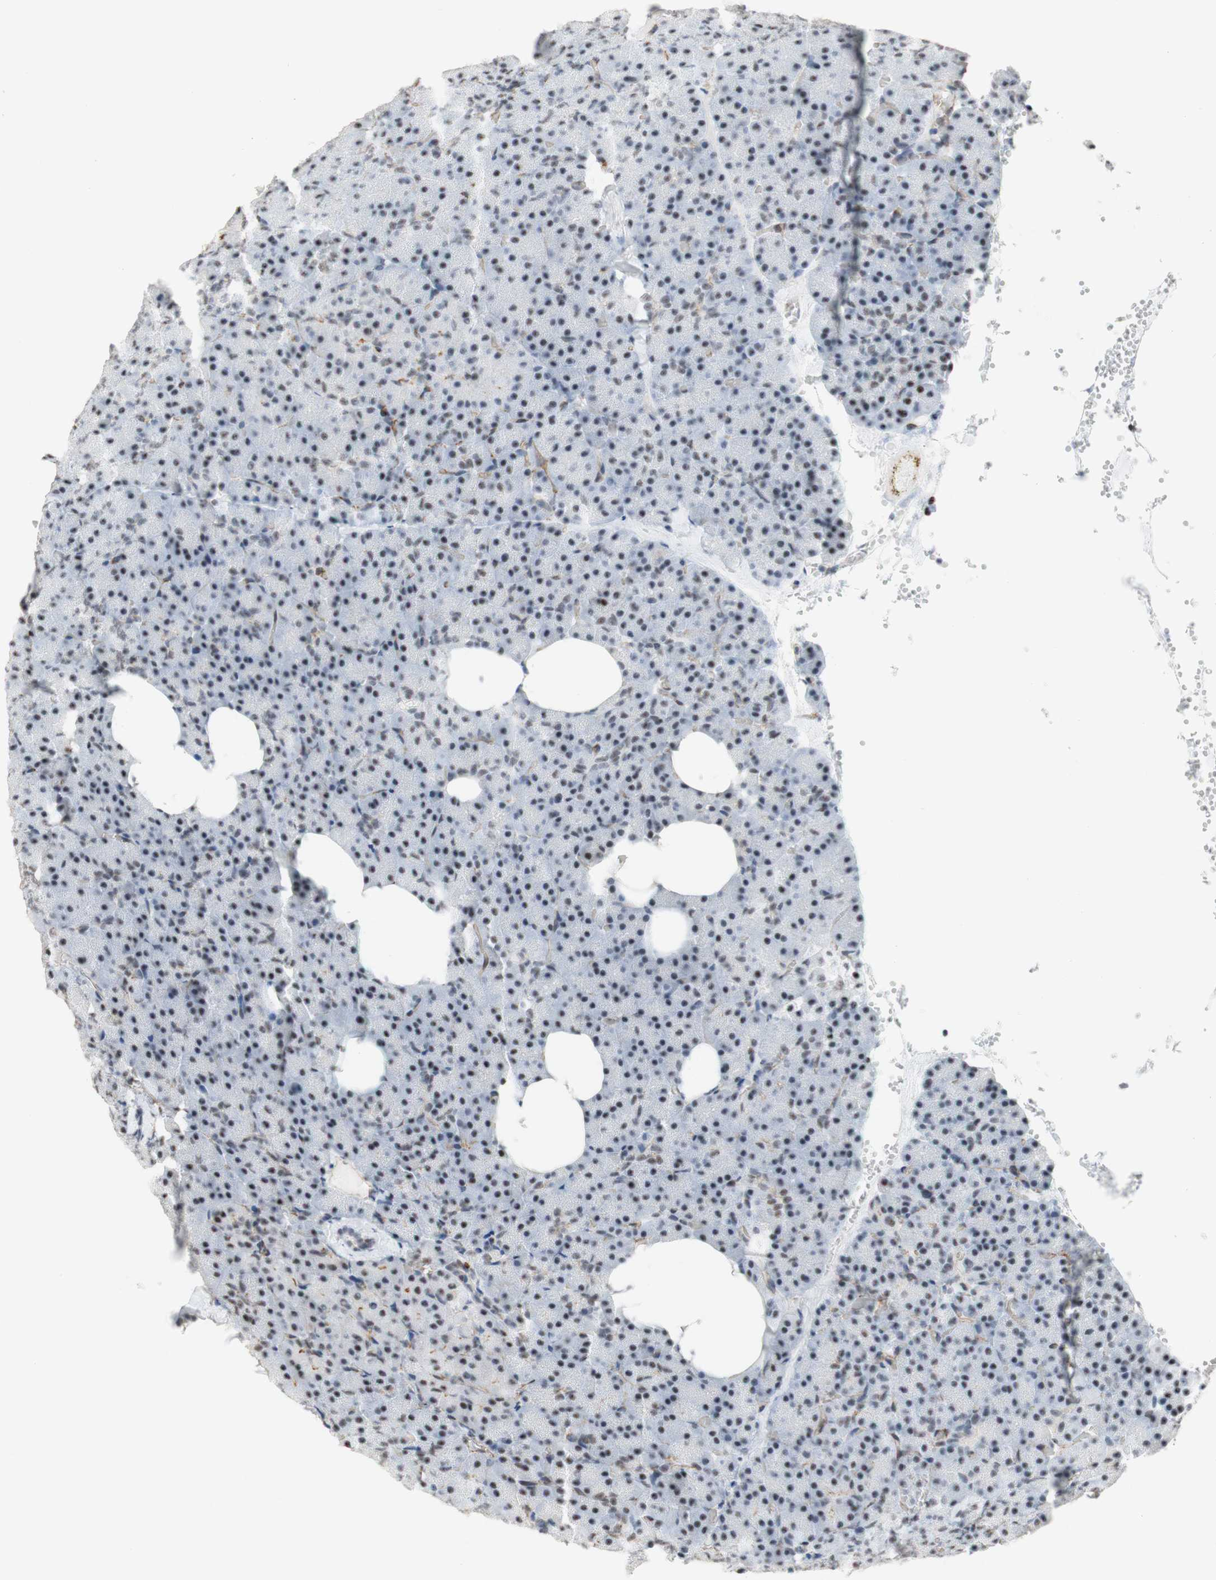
{"staining": {"intensity": "moderate", "quantity": "25%-75%", "location": "nuclear"}, "tissue": "pancreas", "cell_type": "Exocrine glandular cells", "image_type": "normal", "snomed": [{"axis": "morphology", "description": "Normal tissue, NOS"}, {"axis": "topography", "description": "Pancreas"}], "caption": "Unremarkable pancreas reveals moderate nuclear staining in about 25%-75% of exocrine glandular cells.", "gene": "SAP18", "patient": {"sex": "female", "age": 35}}